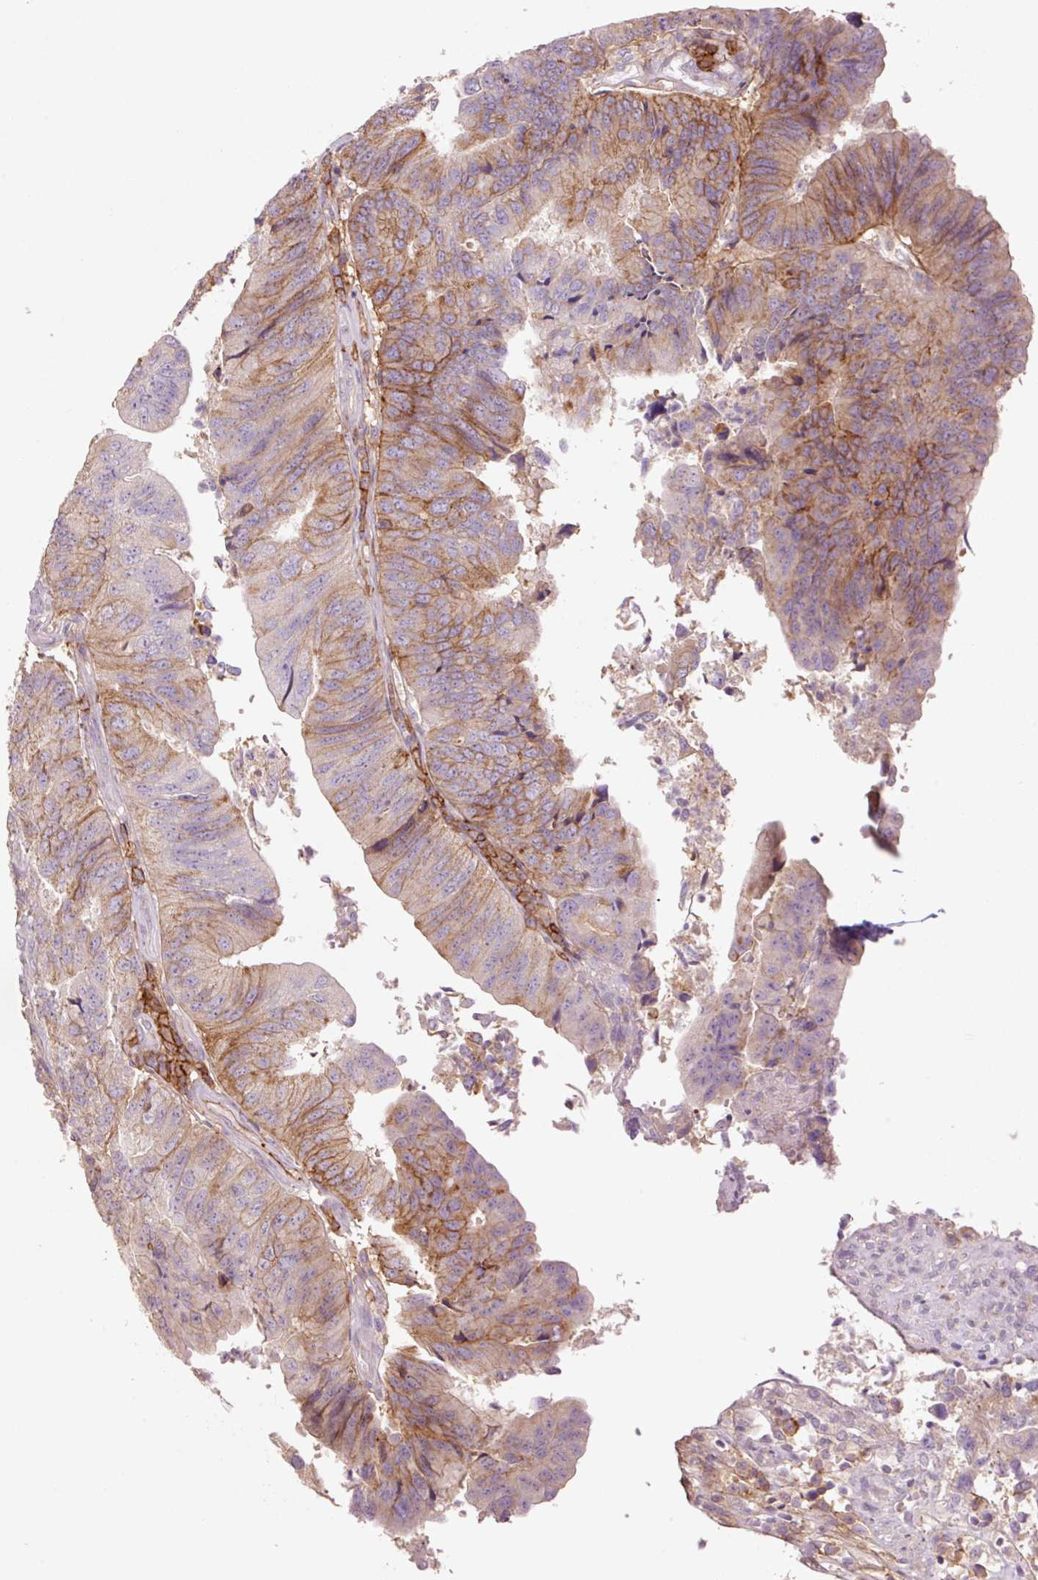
{"staining": {"intensity": "moderate", "quantity": ">75%", "location": "cytoplasmic/membranous"}, "tissue": "colorectal cancer", "cell_type": "Tumor cells", "image_type": "cancer", "snomed": [{"axis": "morphology", "description": "Adenocarcinoma, NOS"}, {"axis": "topography", "description": "Colon"}], "caption": "Immunohistochemical staining of colorectal cancer shows medium levels of moderate cytoplasmic/membranous expression in about >75% of tumor cells.", "gene": "SLC1A4", "patient": {"sex": "female", "age": 67}}